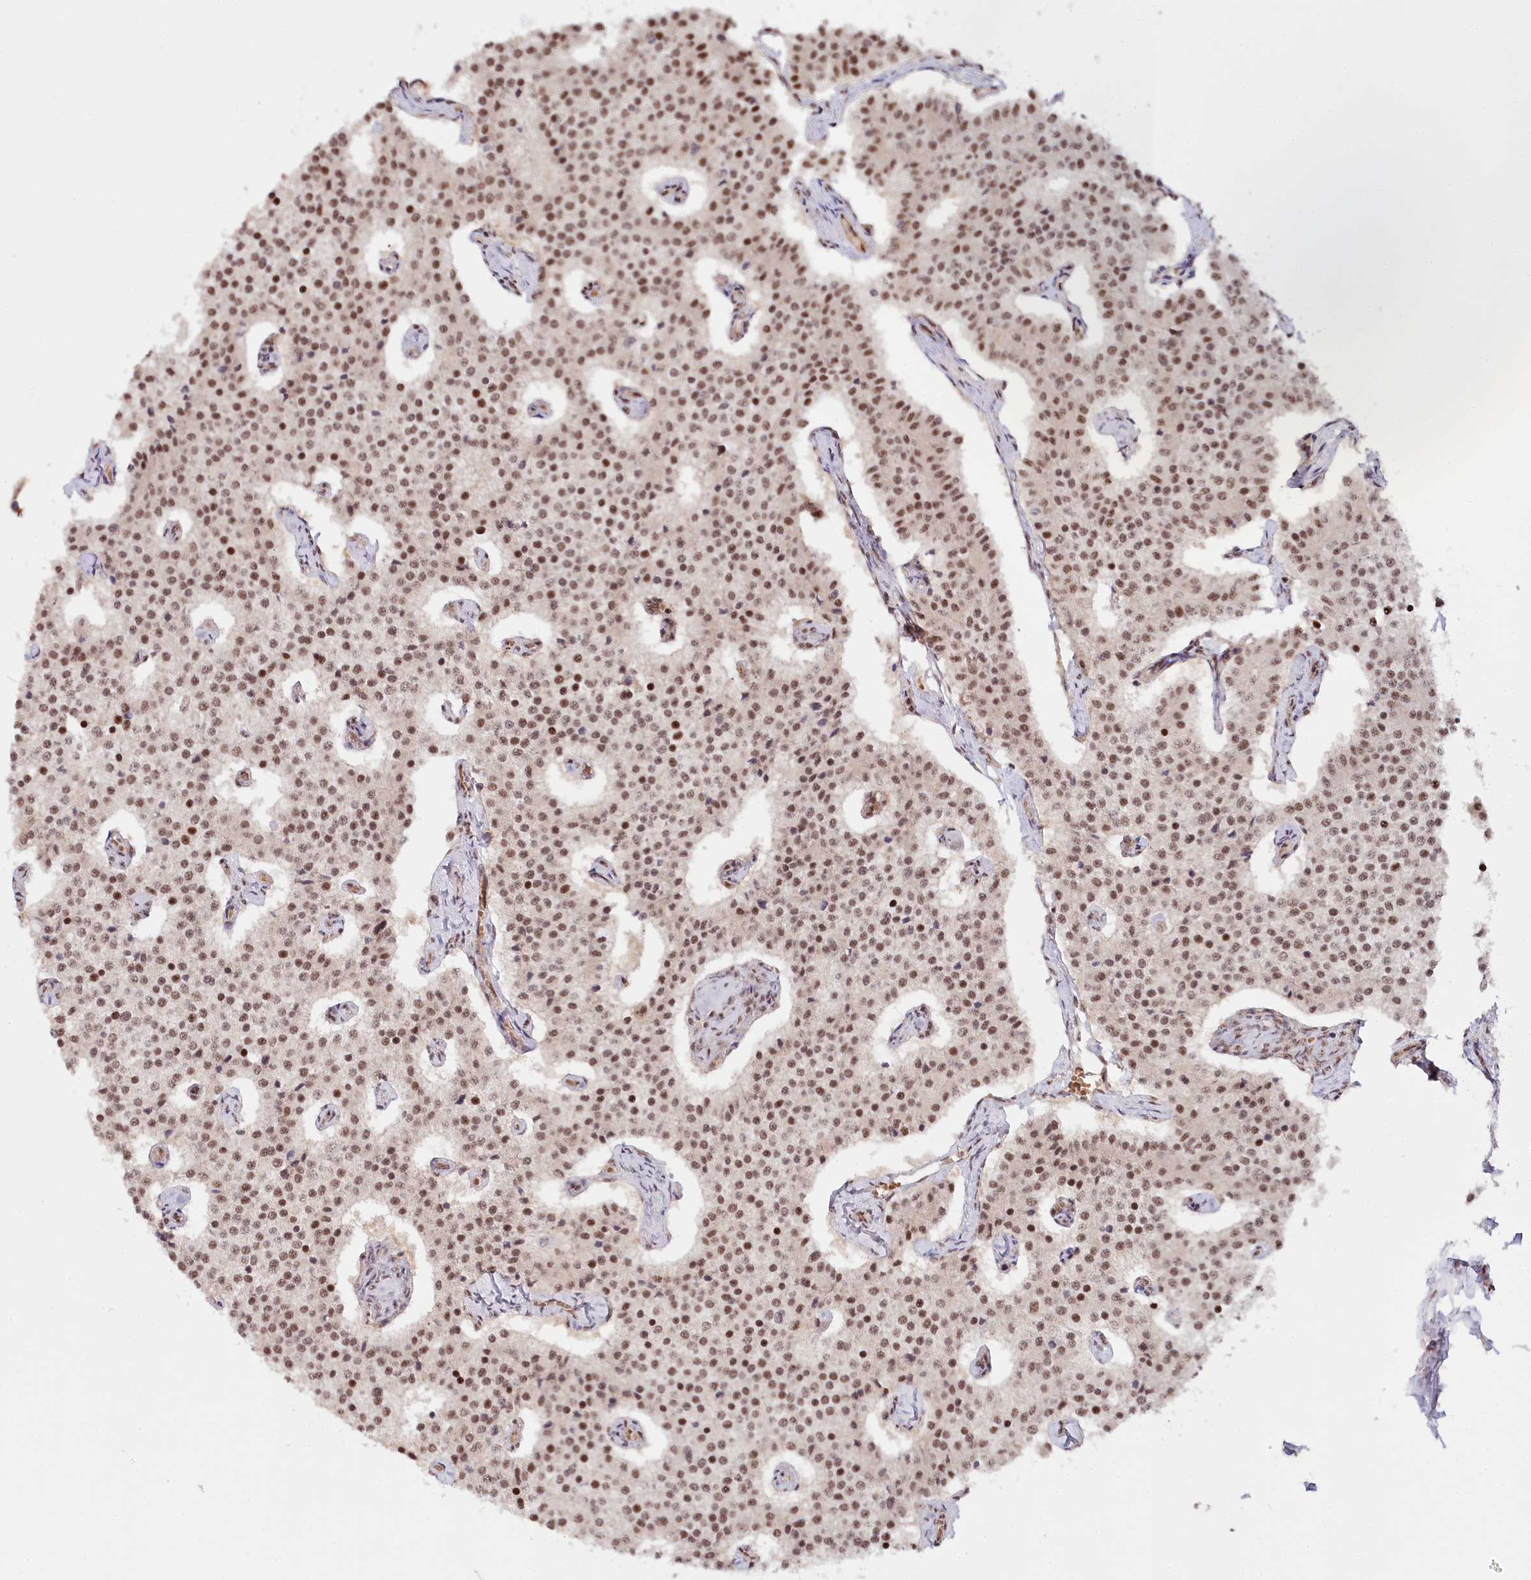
{"staining": {"intensity": "moderate", "quantity": ">75%", "location": "nuclear"}, "tissue": "carcinoid", "cell_type": "Tumor cells", "image_type": "cancer", "snomed": [{"axis": "morphology", "description": "Carcinoid, malignant, NOS"}, {"axis": "topography", "description": "Colon"}], "caption": "Carcinoid (malignant) stained with a brown dye shows moderate nuclear positive positivity in about >75% of tumor cells.", "gene": "CCDC65", "patient": {"sex": "female", "age": 52}}